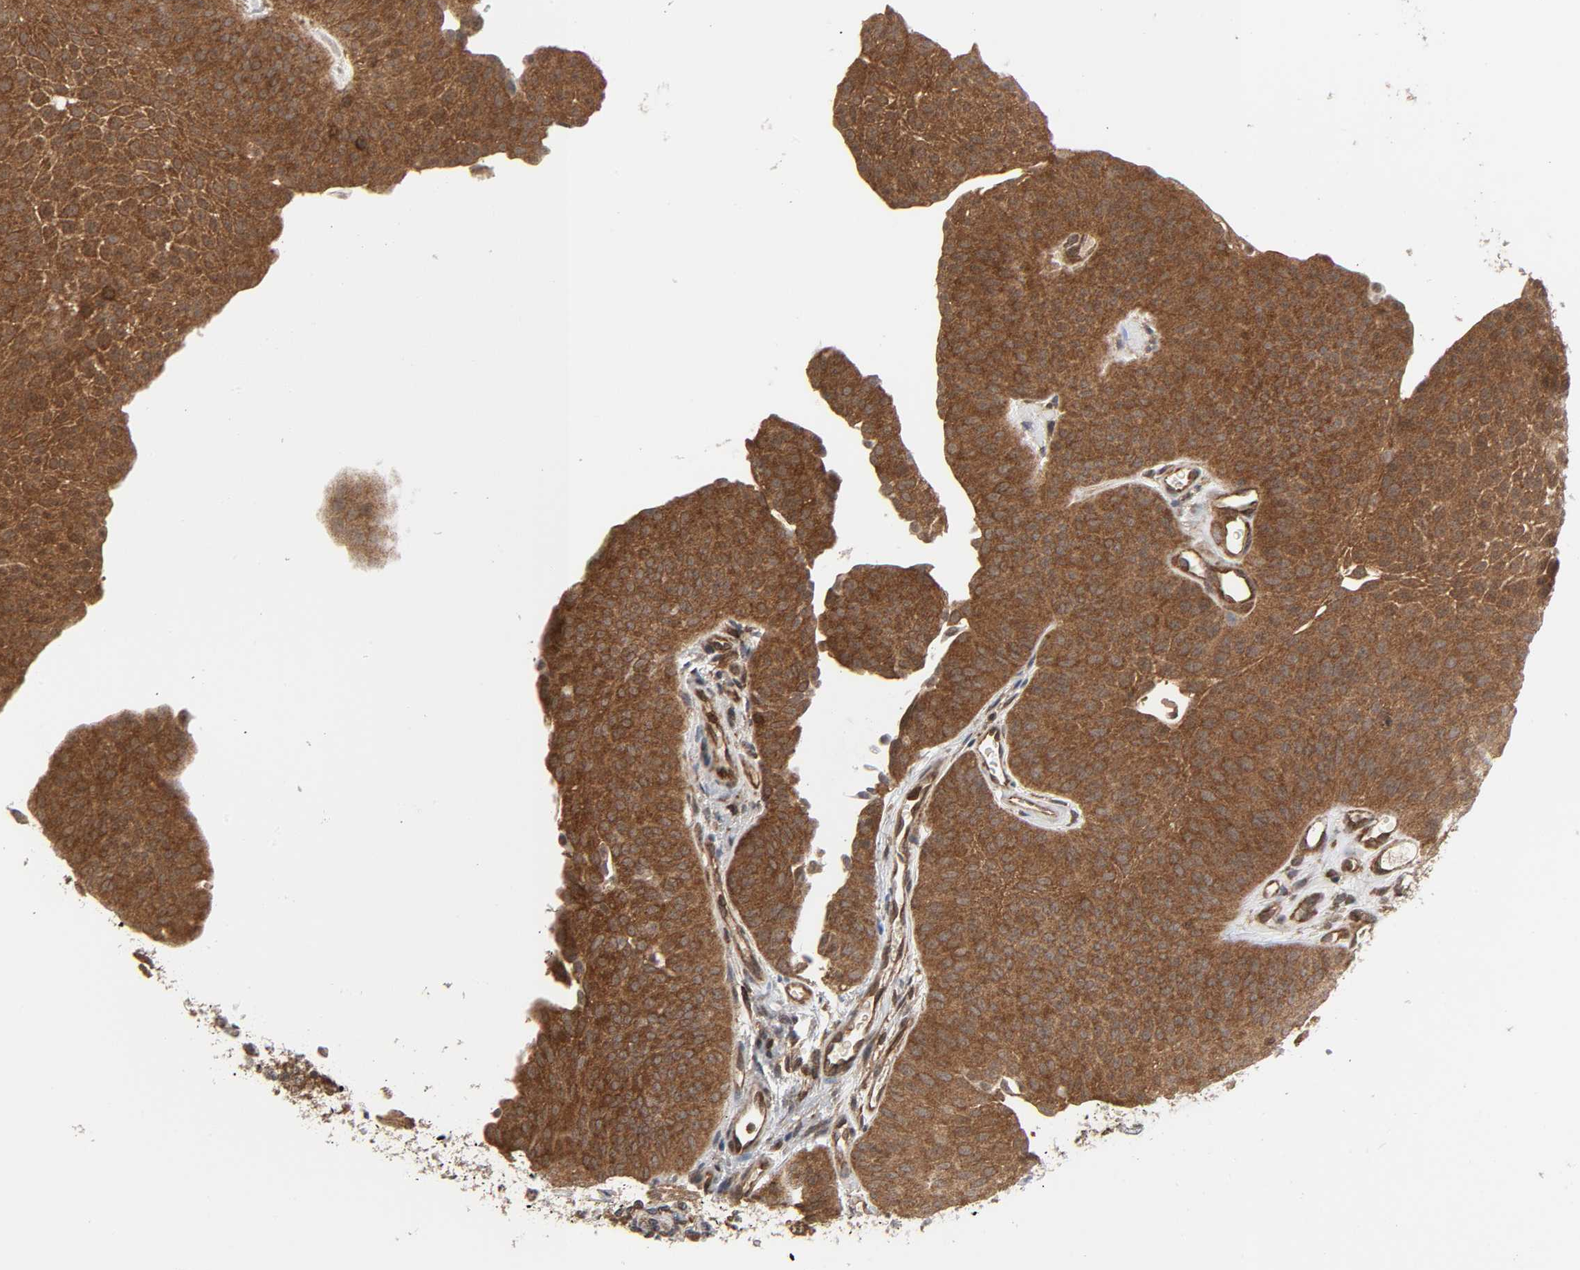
{"staining": {"intensity": "strong", "quantity": ">75%", "location": "cytoplasmic/membranous"}, "tissue": "urothelial cancer", "cell_type": "Tumor cells", "image_type": "cancer", "snomed": [{"axis": "morphology", "description": "Urothelial carcinoma, Low grade"}, {"axis": "topography", "description": "Urinary bladder"}], "caption": "Brown immunohistochemical staining in urothelial cancer shows strong cytoplasmic/membranous staining in about >75% of tumor cells. (brown staining indicates protein expression, while blue staining denotes nuclei).", "gene": "GSK3A", "patient": {"sex": "female", "age": 60}}